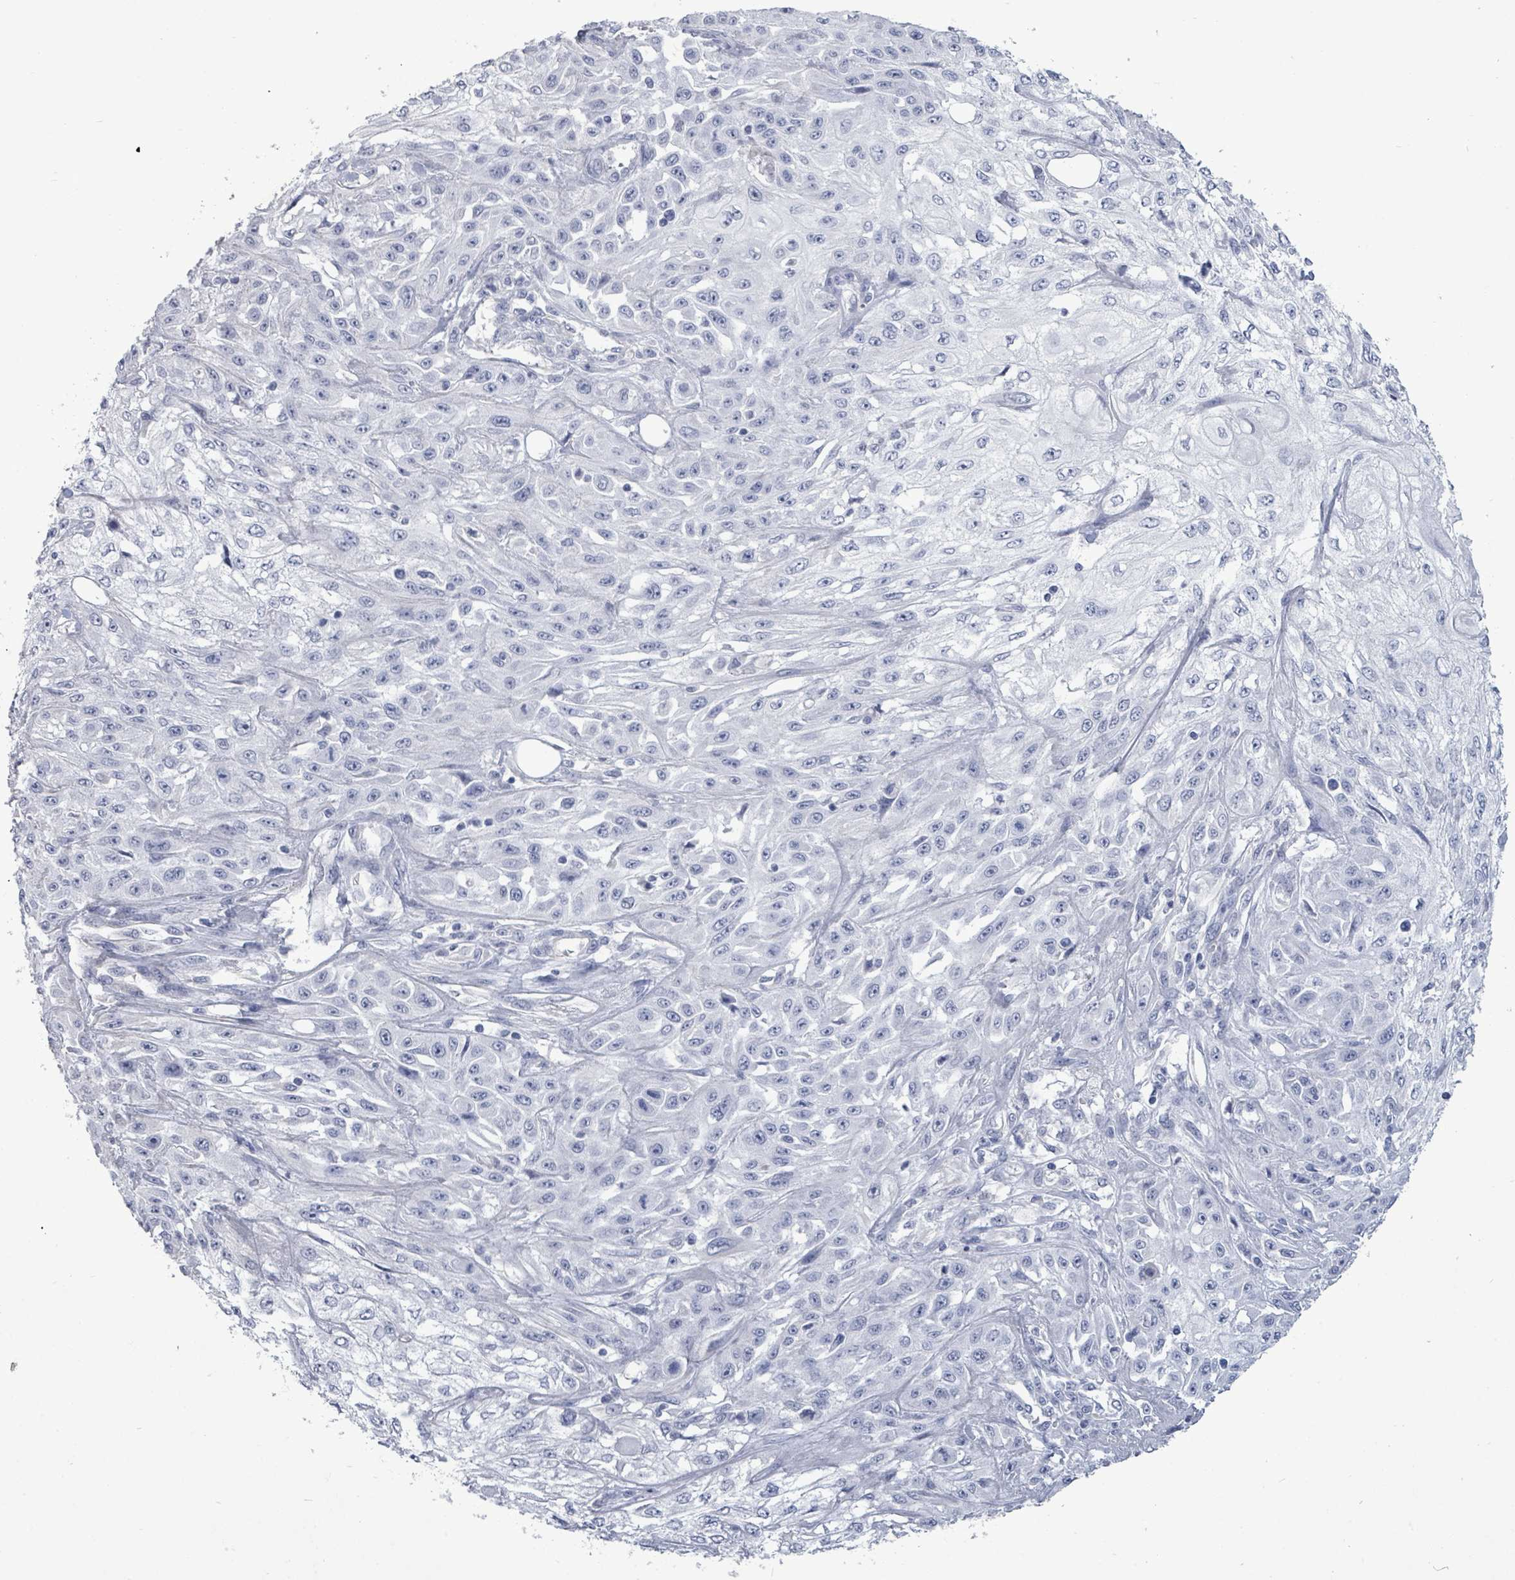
{"staining": {"intensity": "negative", "quantity": "none", "location": "none"}, "tissue": "skin cancer", "cell_type": "Tumor cells", "image_type": "cancer", "snomed": [{"axis": "morphology", "description": "Squamous cell carcinoma, NOS"}, {"axis": "morphology", "description": "Squamous cell carcinoma, metastatic, NOS"}, {"axis": "topography", "description": "Skin"}, {"axis": "topography", "description": "Lymph node"}], "caption": "DAB (3,3'-diaminobenzidine) immunohistochemical staining of metastatic squamous cell carcinoma (skin) displays no significant expression in tumor cells.", "gene": "CT45A5", "patient": {"sex": "male", "age": 75}}